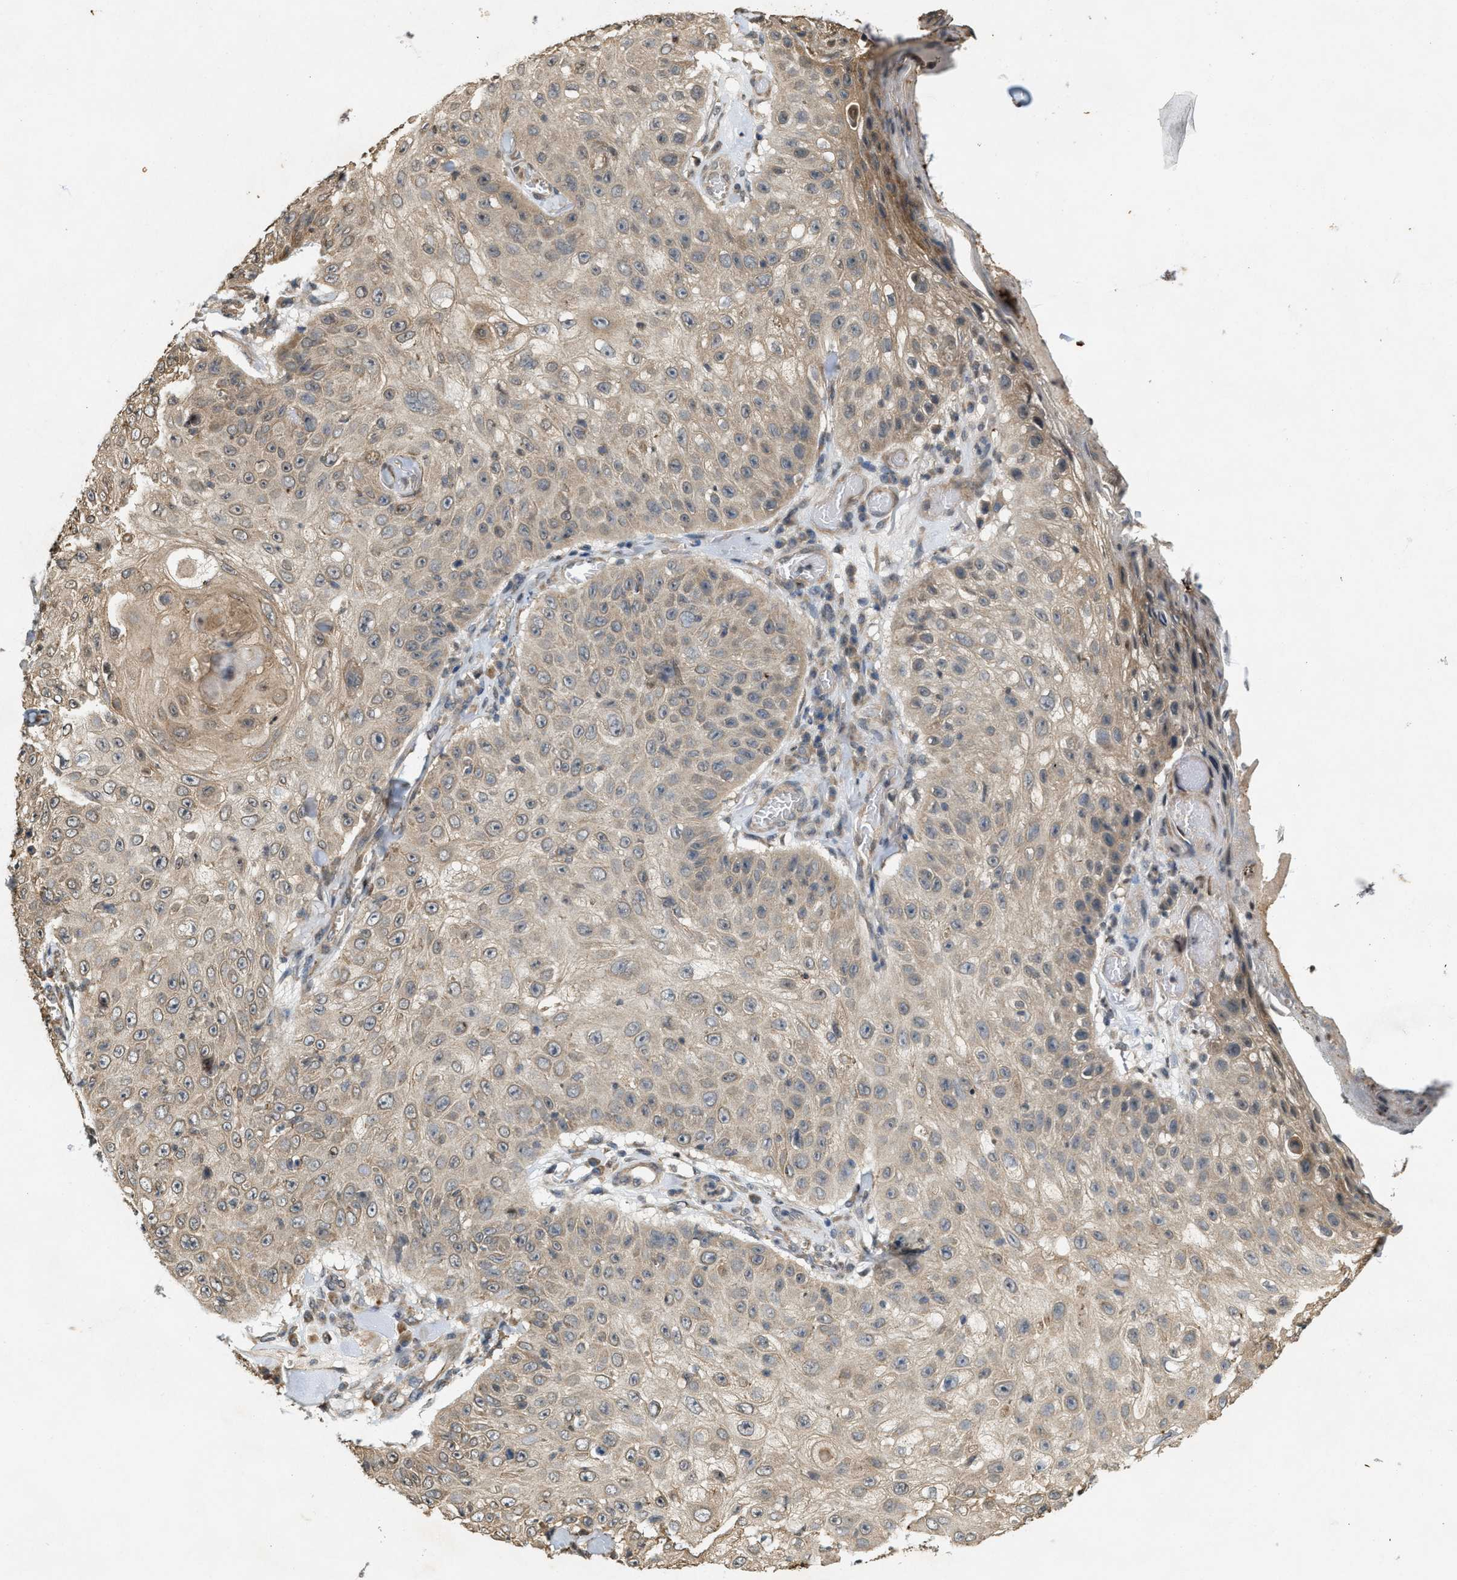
{"staining": {"intensity": "weak", "quantity": ">75%", "location": "cytoplasmic/membranous"}, "tissue": "skin cancer", "cell_type": "Tumor cells", "image_type": "cancer", "snomed": [{"axis": "morphology", "description": "Squamous cell carcinoma, NOS"}, {"axis": "topography", "description": "Skin"}], "caption": "About >75% of tumor cells in skin cancer (squamous cell carcinoma) show weak cytoplasmic/membranous protein expression as visualized by brown immunohistochemical staining.", "gene": "KIF21A", "patient": {"sex": "male", "age": 86}}